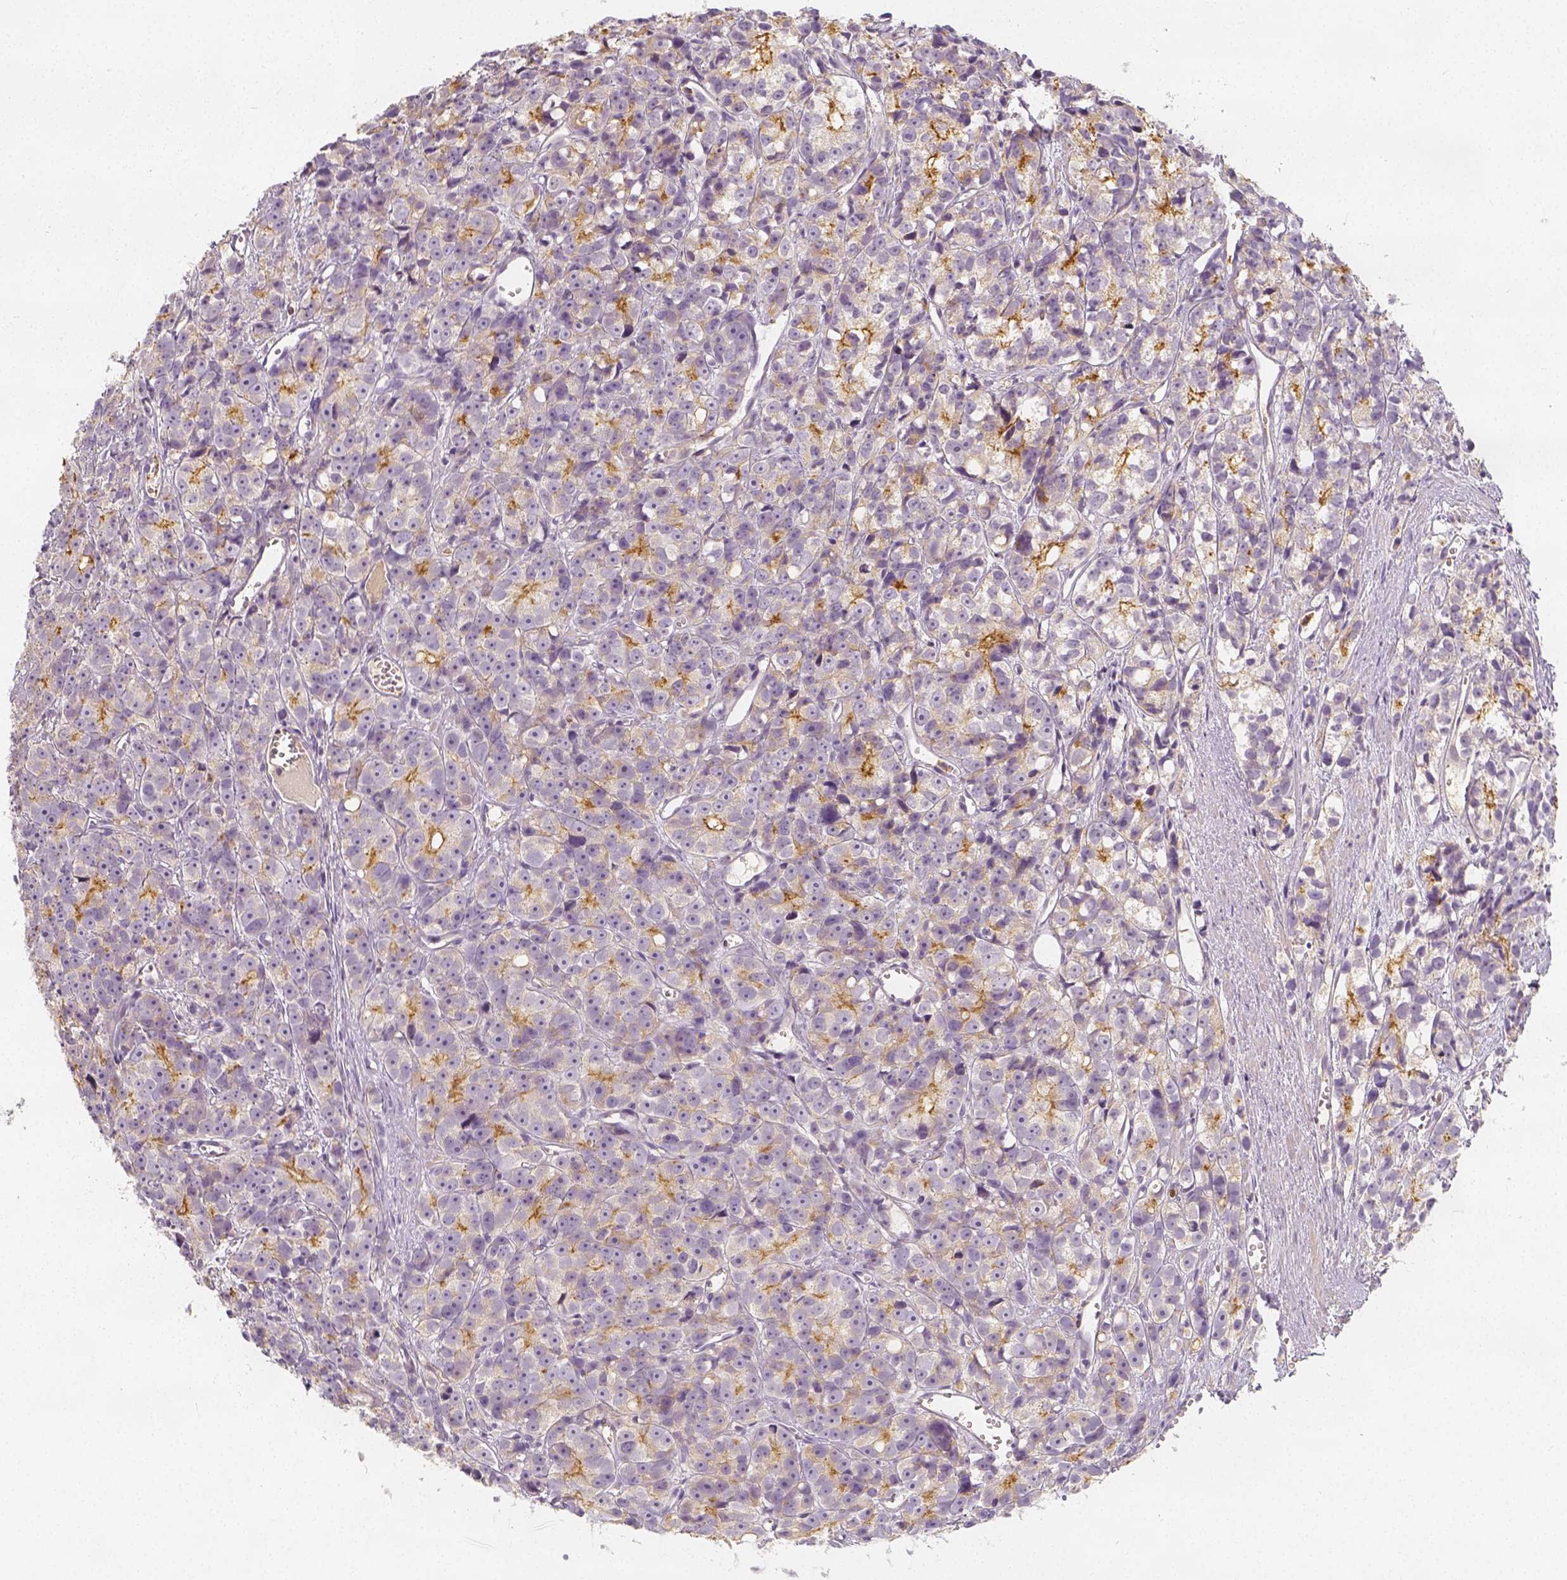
{"staining": {"intensity": "moderate", "quantity": "<25%", "location": "cytoplasmic/membranous"}, "tissue": "prostate cancer", "cell_type": "Tumor cells", "image_type": "cancer", "snomed": [{"axis": "morphology", "description": "Adenocarcinoma, High grade"}, {"axis": "topography", "description": "Prostate"}], "caption": "The photomicrograph demonstrates staining of high-grade adenocarcinoma (prostate), revealing moderate cytoplasmic/membranous protein positivity (brown color) within tumor cells. The protein of interest is shown in brown color, while the nuclei are stained blue.", "gene": "PTPRJ", "patient": {"sex": "male", "age": 77}}